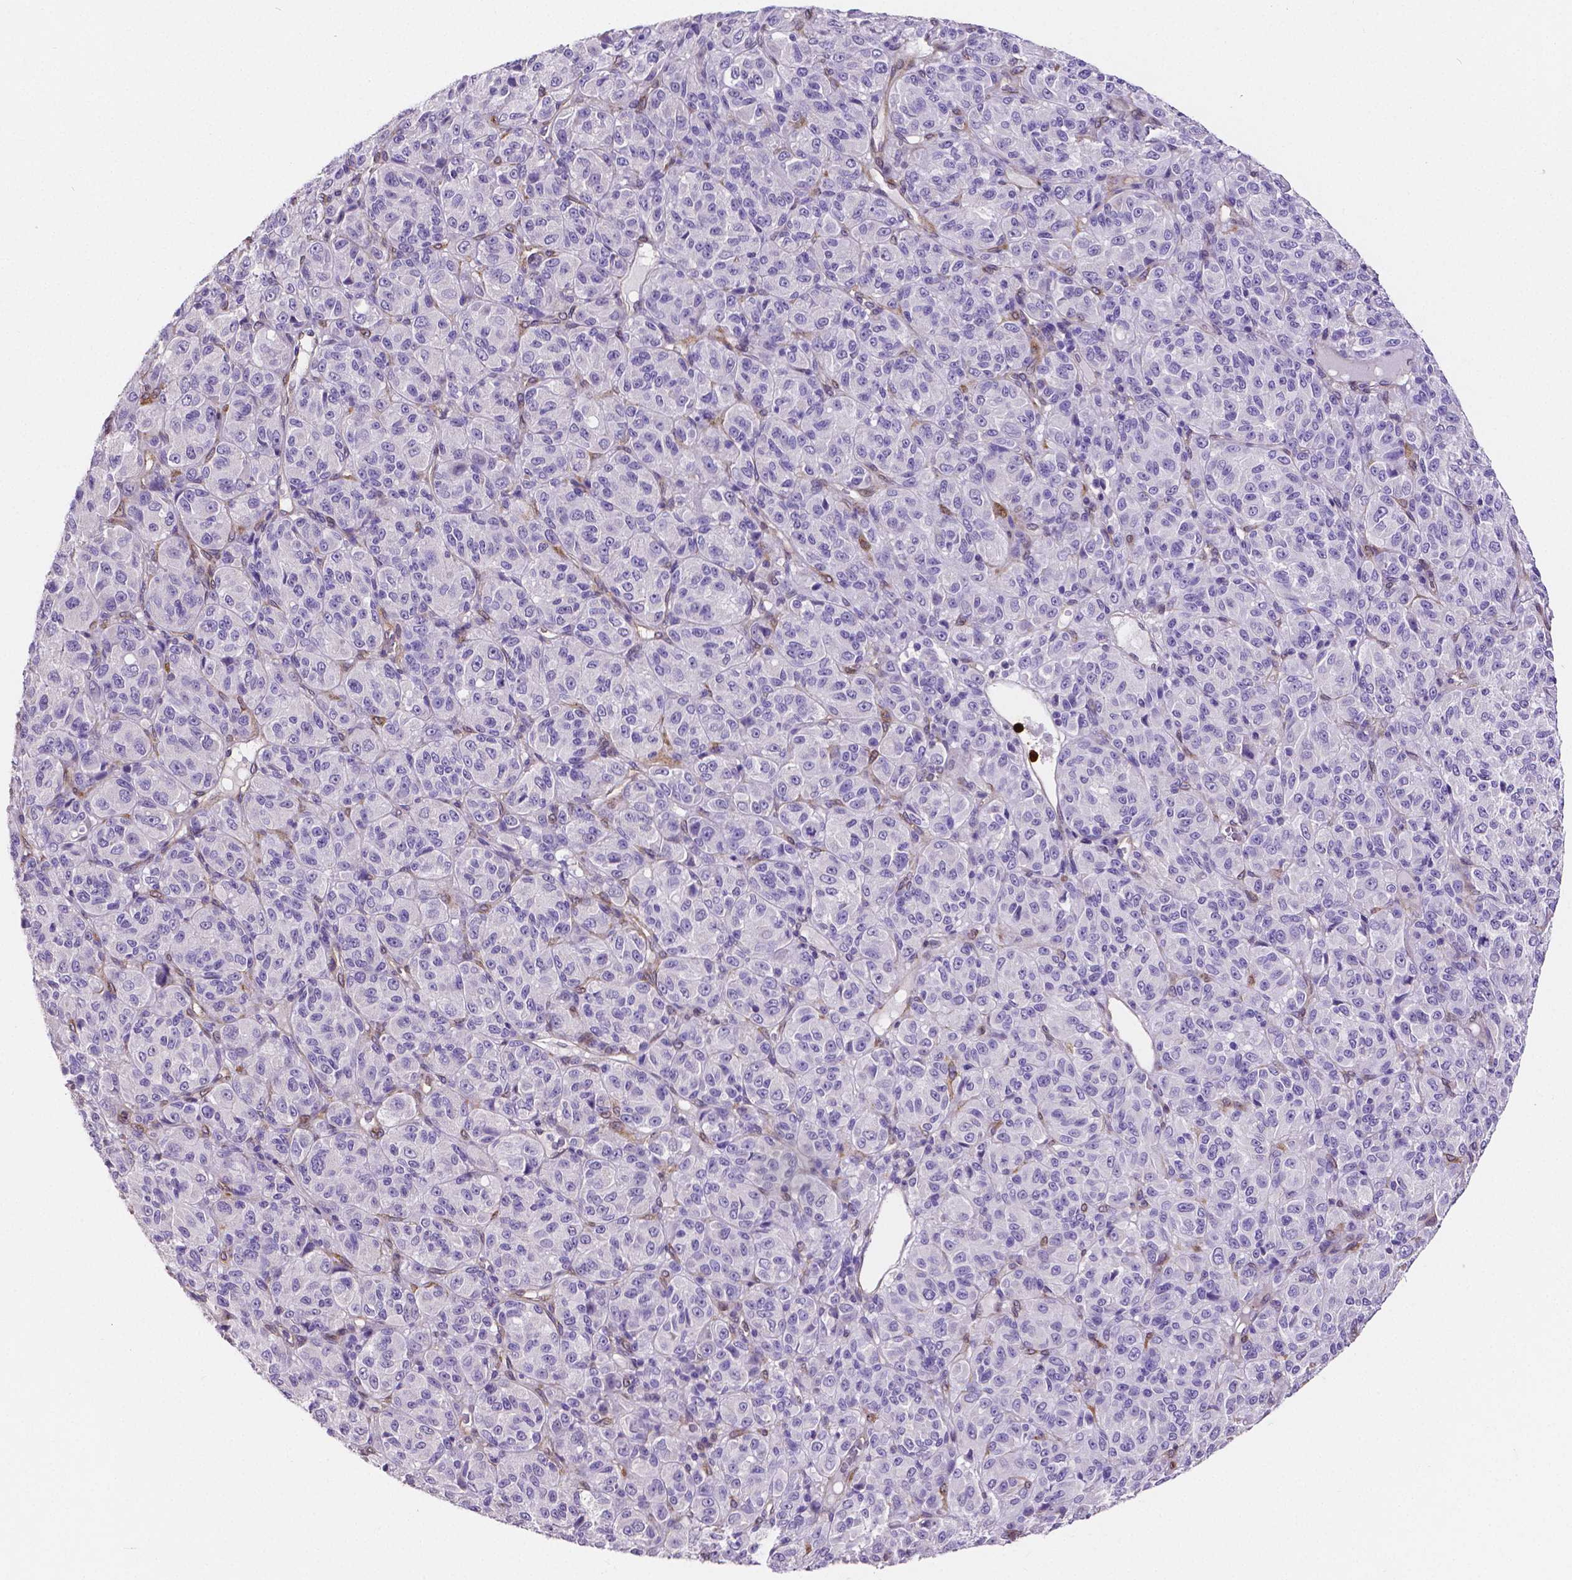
{"staining": {"intensity": "negative", "quantity": "none", "location": "none"}, "tissue": "melanoma", "cell_type": "Tumor cells", "image_type": "cancer", "snomed": [{"axis": "morphology", "description": "Malignant melanoma, Metastatic site"}, {"axis": "topography", "description": "Brain"}], "caption": "DAB (3,3'-diaminobenzidine) immunohistochemical staining of malignant melanoma (metastatic site) displays no significant expression in tumor cells.", "gene": "MMP9", "patient": {"sex": "female", "age": 56}}